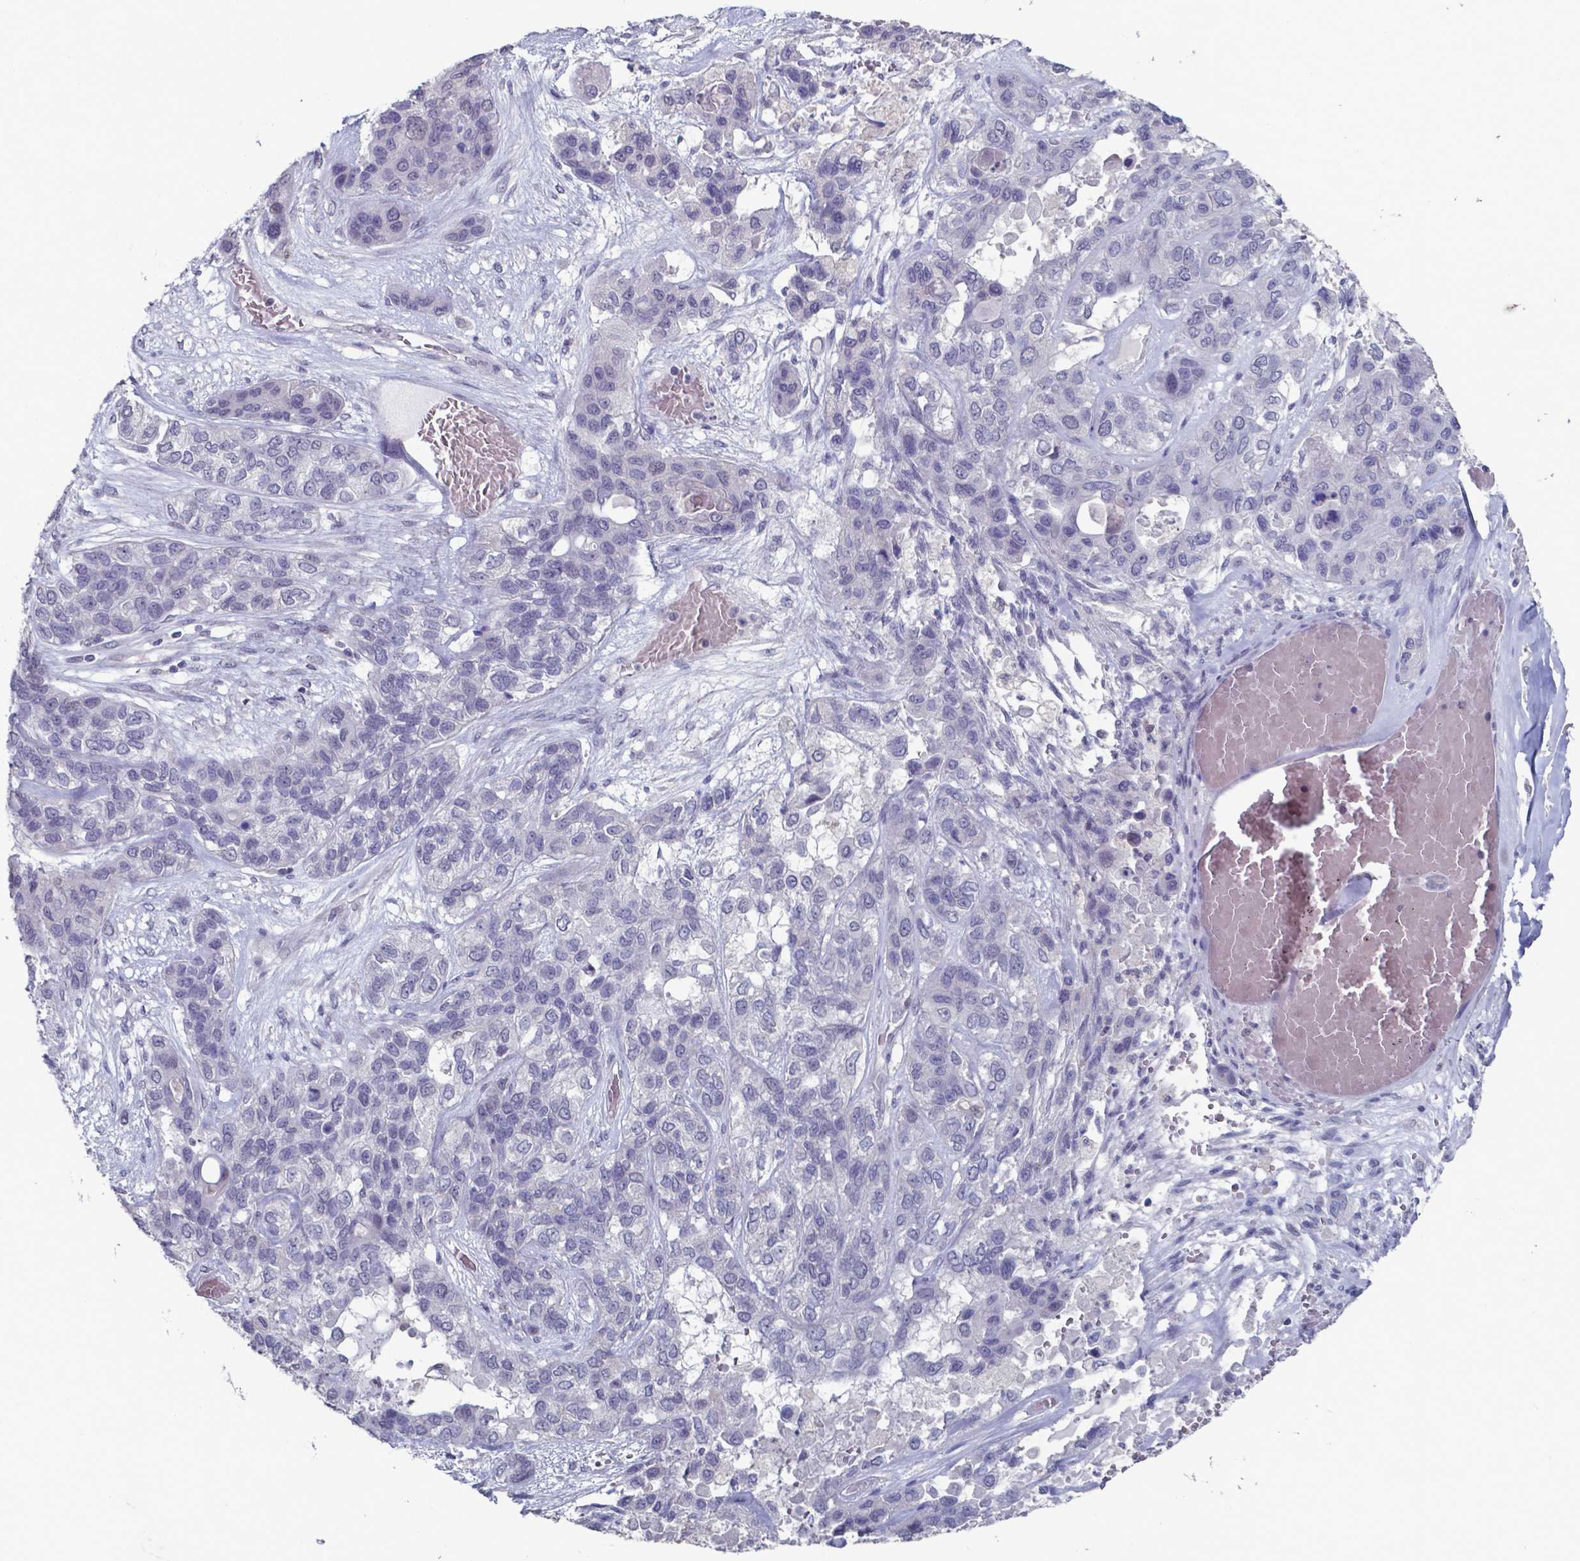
{"staining": {"intensity": "negative", "quantity": "none", "location": "none"}, "tissue": "lung cancer", "cell_type": "Tumor cells", "image_type": "cancer", "snomed": [{"axis": "morphology", "description": "Squamous cell carcinoma, NOS"}, {"axis": "topography", "description": "Lung"}], "caption": "Tumor cells show no significant positivity in lung cancer (squamous cell carcinoma).", "gene": "TDP2", "patient": {"sex": "female", "age": 70}}